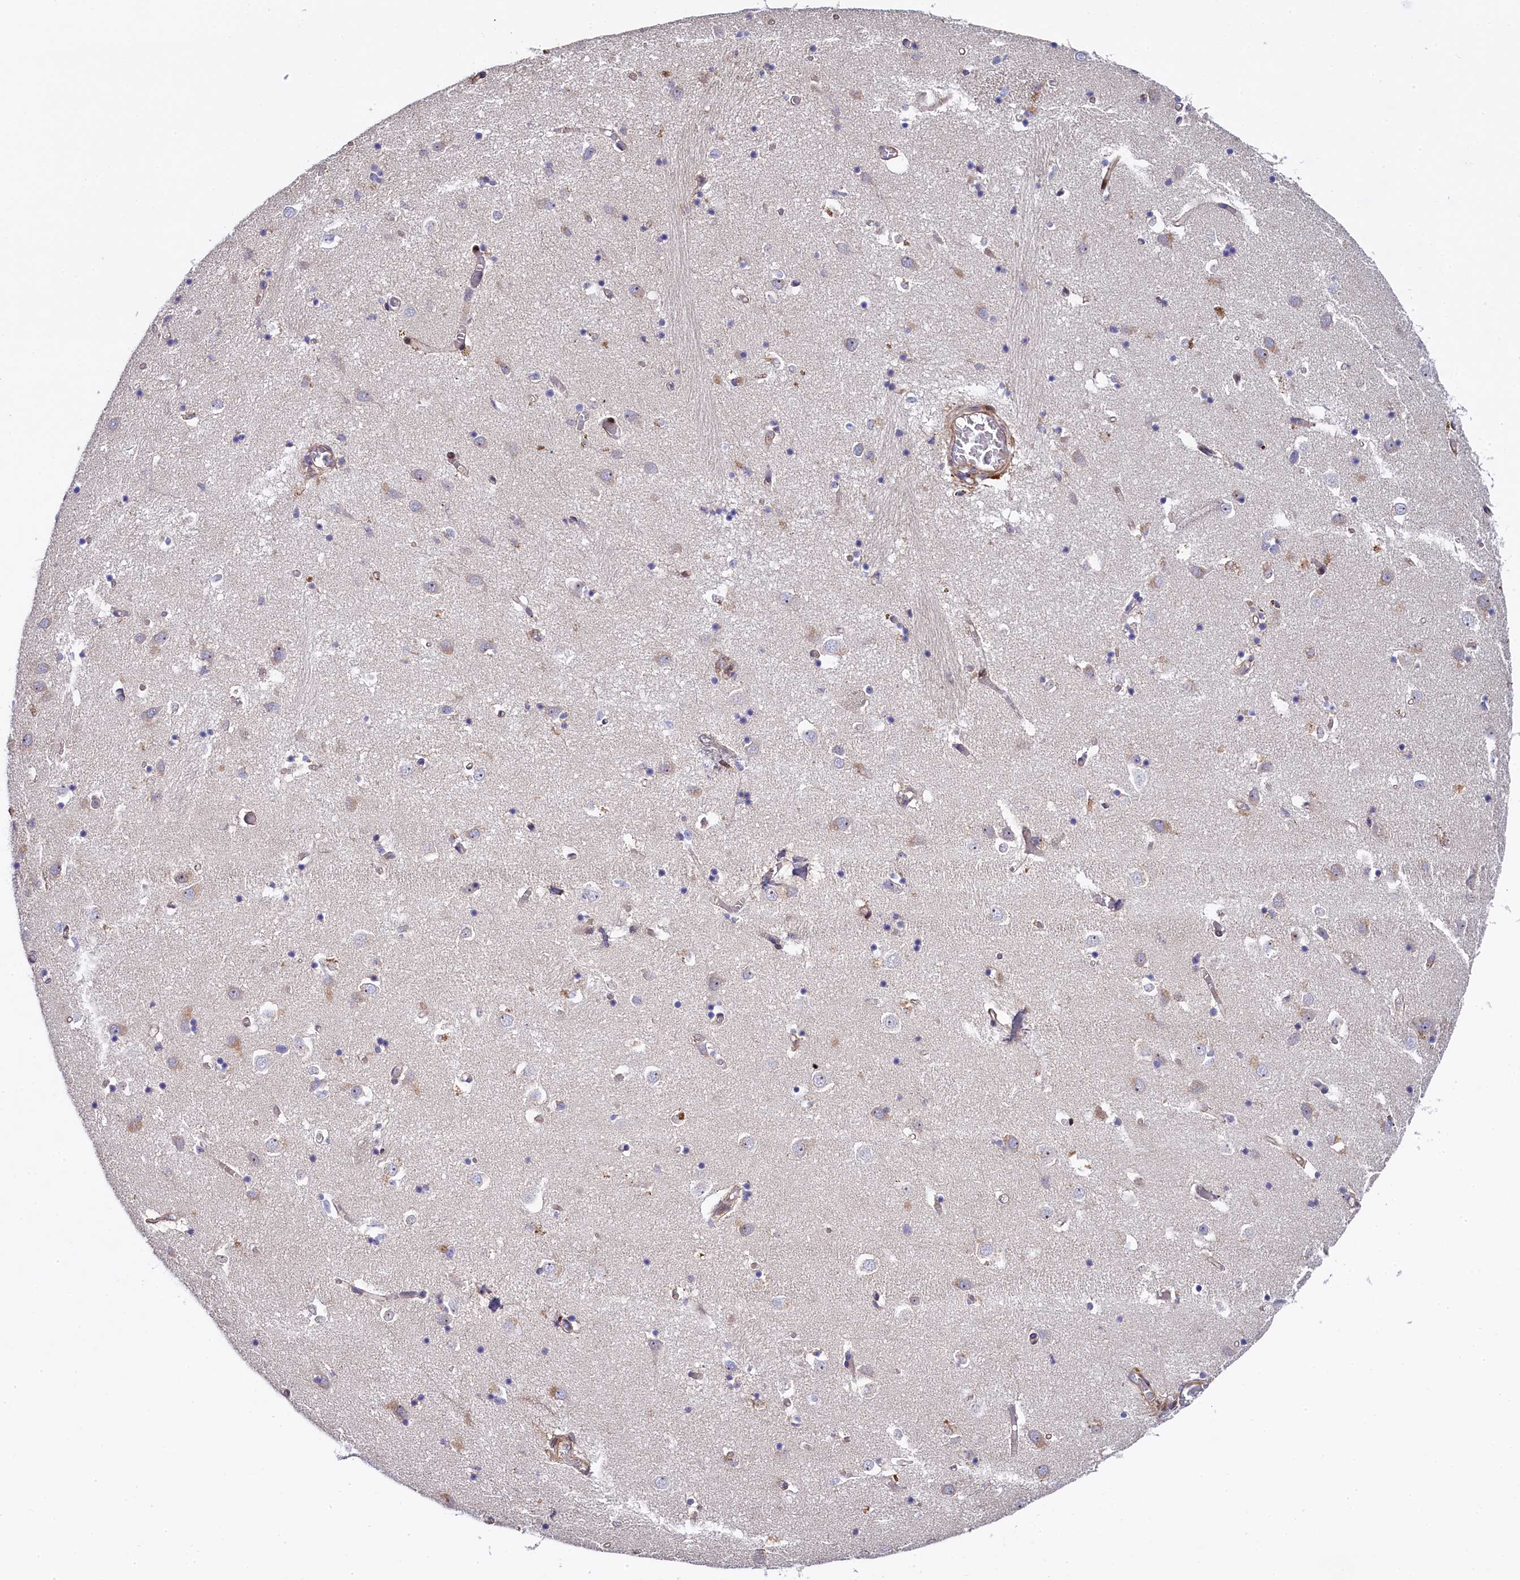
{"staining": {"intensity": "negative", "quantity": "none", "location": "none"}, "tissue": "caudate", "cell_type": "Glial cells", "image_type": "normal", "snomed": [{"axis": "morphology", "description": "Normal tissue, NOS"}, {"axis": "topography", "description": "Lateral ventricle wall"}], "caption": "Immunohistochemistry (IHC) of unremarkable human caudate reveals no positivity in glial cells. The staining is performed using DAB (3,3'-diaminobenzidine) brown chromogen with nuclei counter-stained in using hematoxylin.", "gene": "TGDS", "patient": {"sex": "male", "age": 70}}